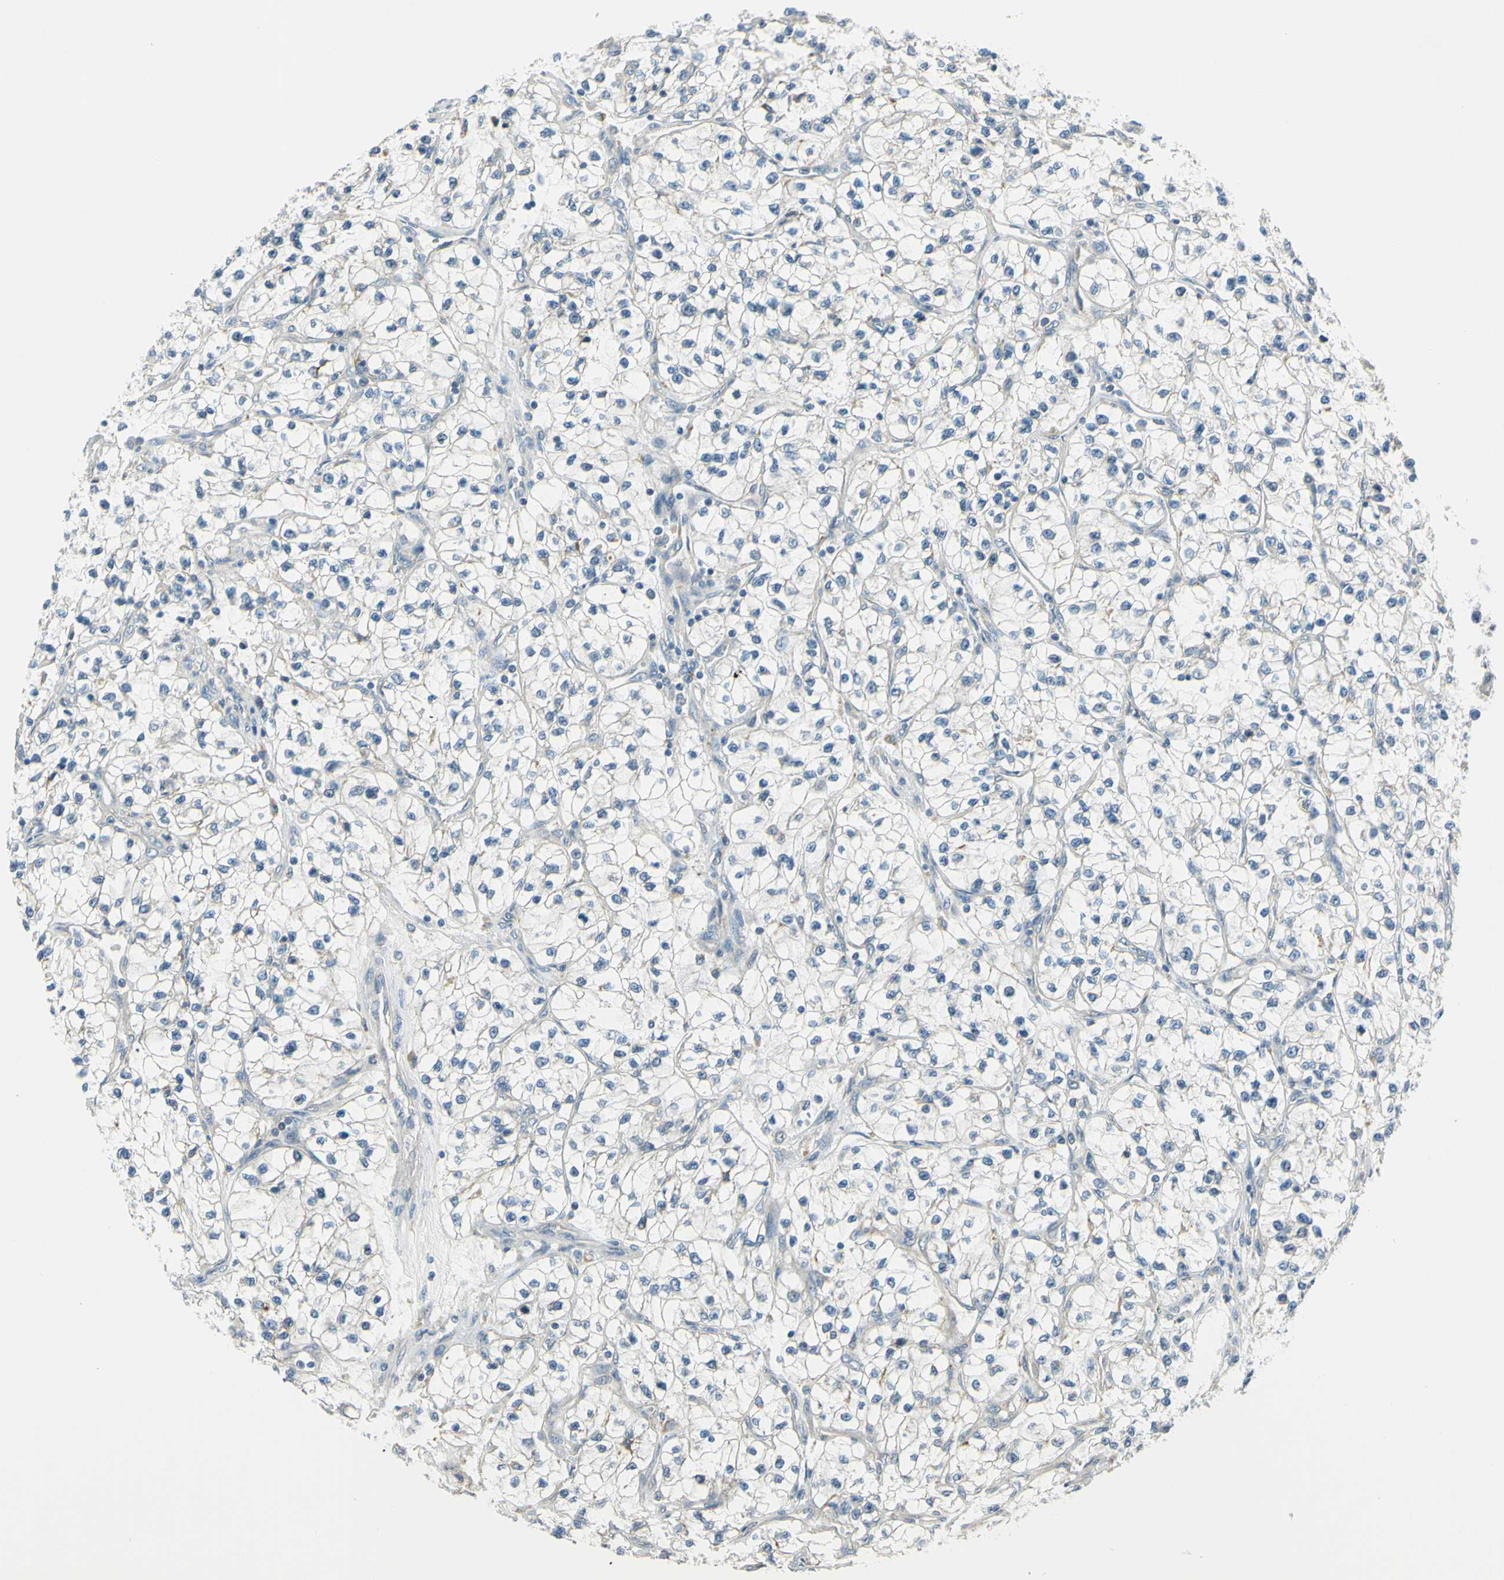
{"staining": {"intensity": "negative", "quantity": "none", "location": "none"}, "tissue": "renal cancer", "cell_type": "Tumor cells", "image_type": "cancer", "snomed": [{"axis": "morphology", "description": "Adenocarcinoma, NOS"}, {"axis": "topography", "description": "Kidney"}], "caption": "Tumor cells are negative for protein expression in human renal adenocarcinoma.", "gene": "LAMA3", "patient": {"sex": "female", "age": 57}}